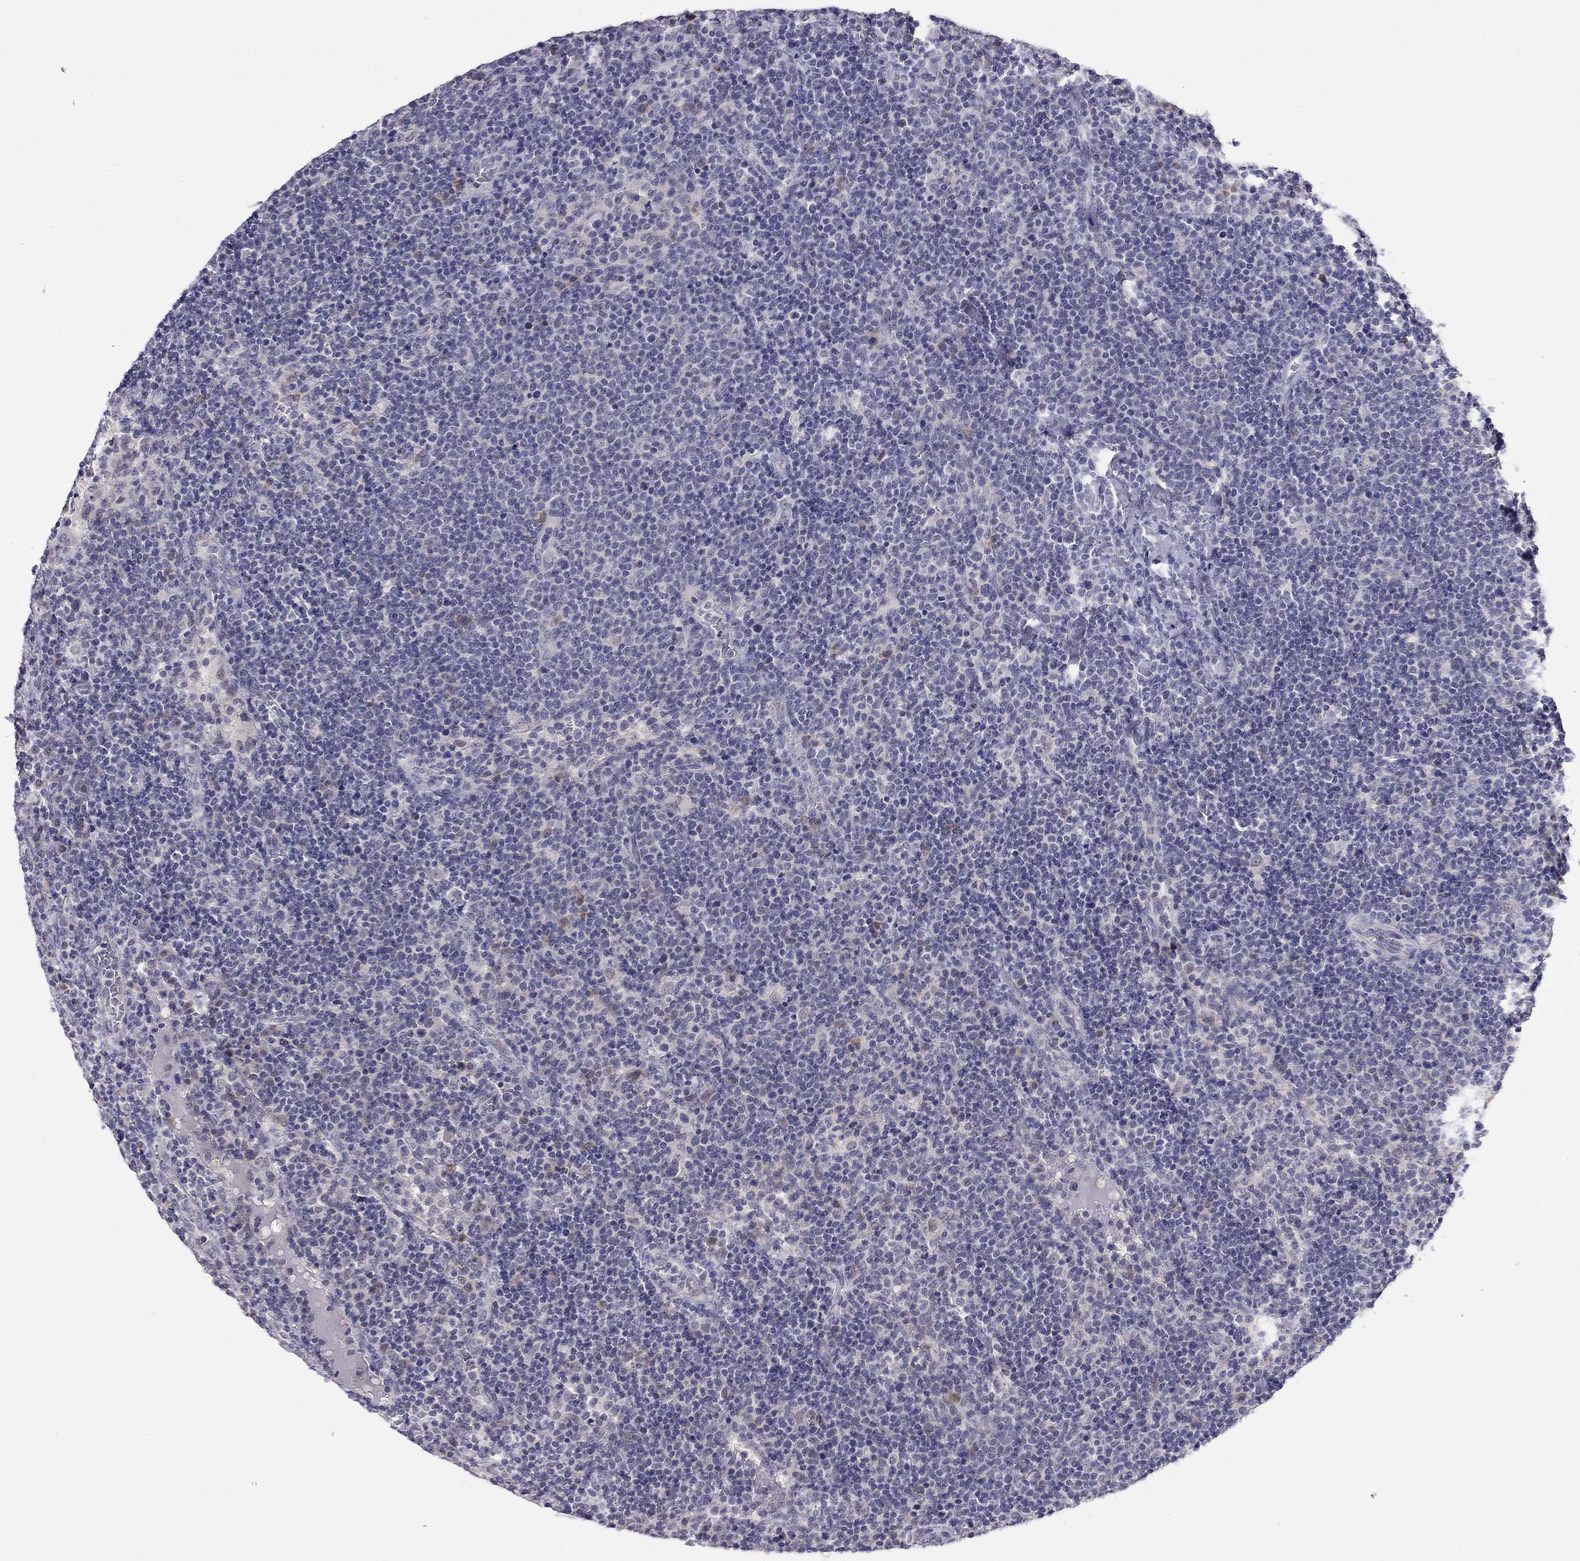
{"staining": {"intensity": "negative", "quantity": "none", "location": "none"}, "tissue": "lymphoma", "cell_type": "Tumor cells", "image_type": "cancer", "snomed": [{"axis": "morphology", "description": "Malignant lymphoma, non-Hodgkin's type, High grade"}, {"axis": "topography", "description": "Lymph node"}], "caption": "This is an IHC micrograph of human lymphoma. There is no positivity in tumor cells.", "gene": "C16orf89", "patient": {"sex": "male", "age": 61}}